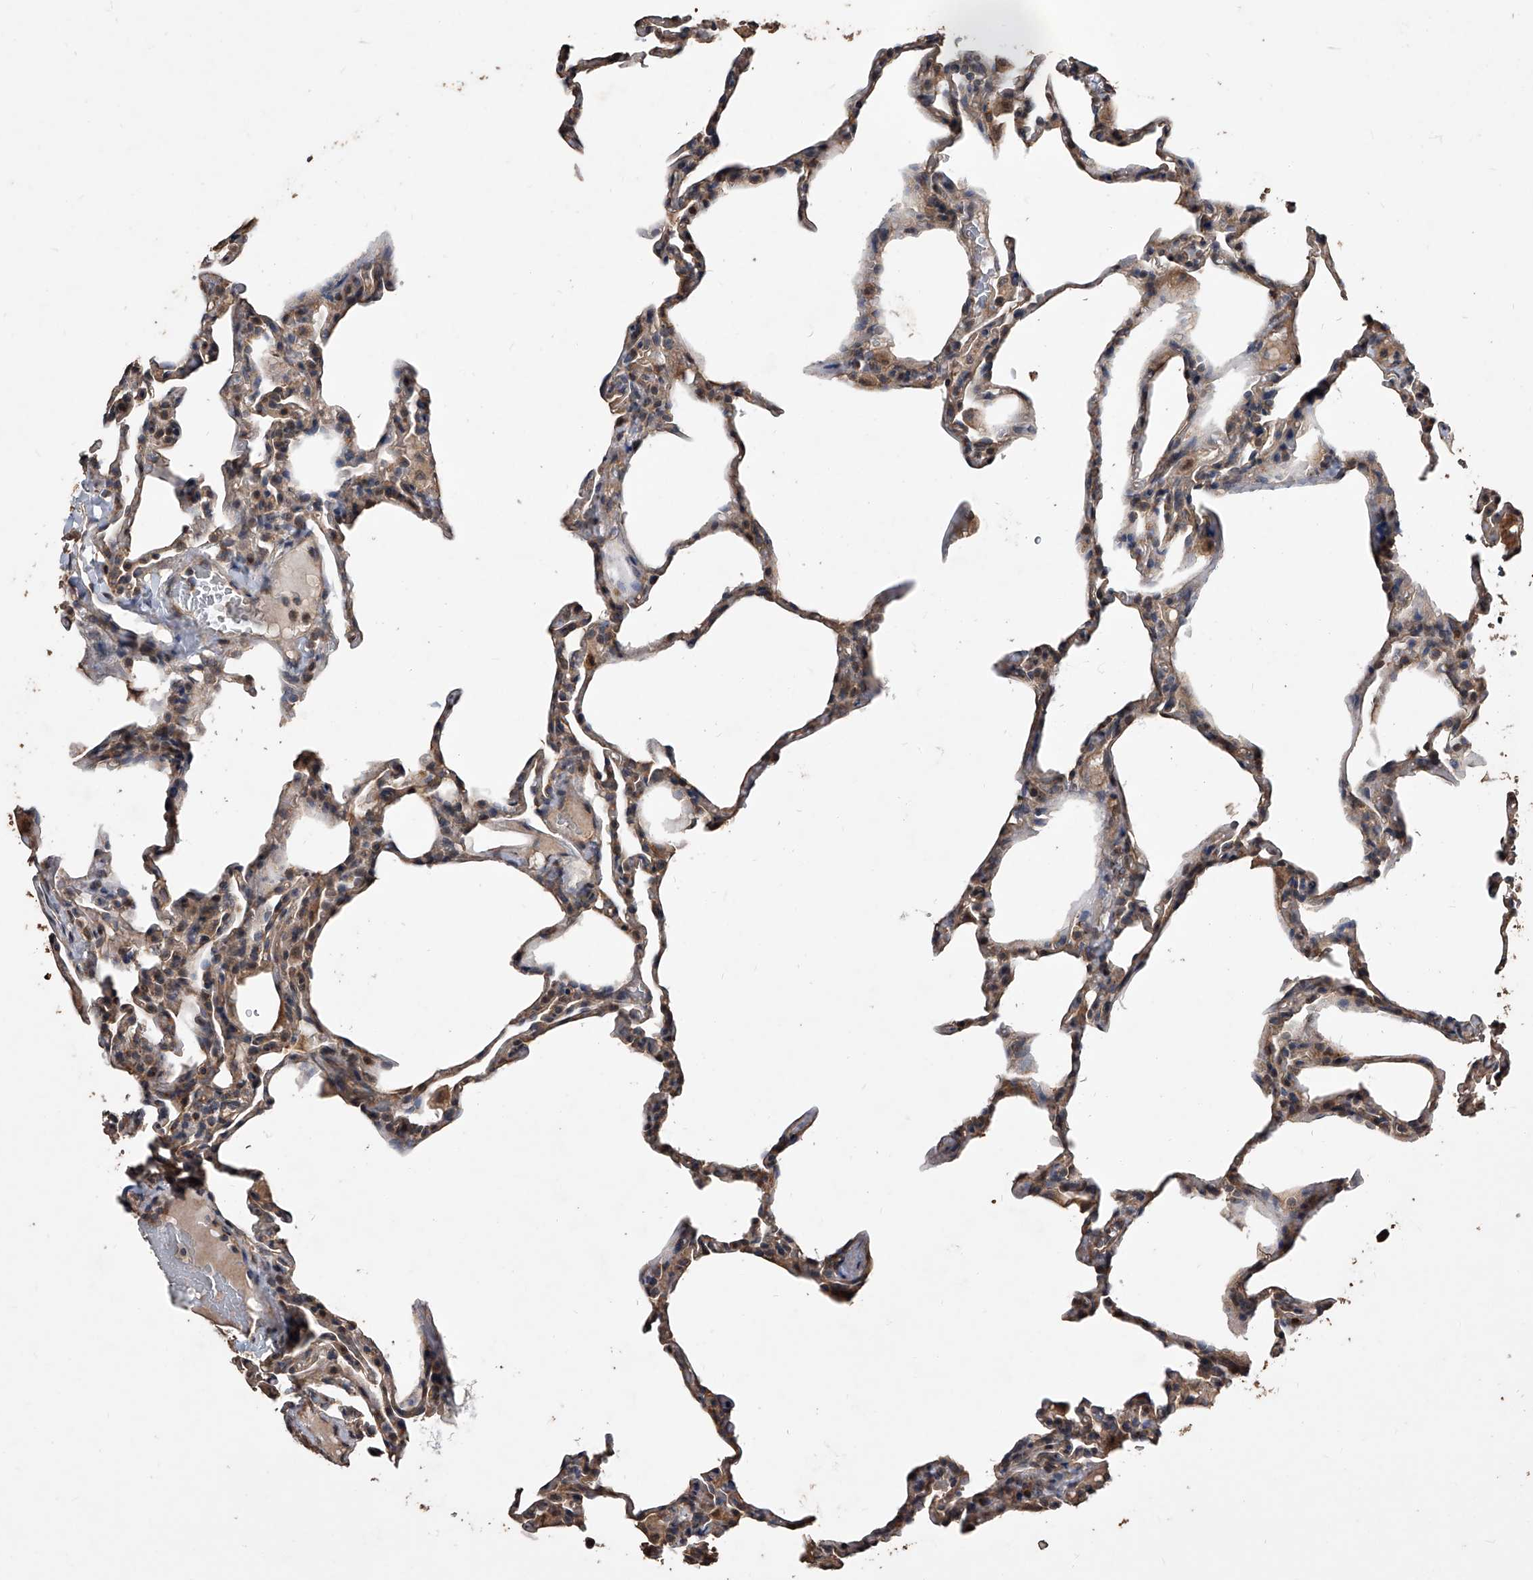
{"staining": {"intensity": "moderate", "quantity": "<25%", "location": "cytoplasmic/membranous"}, "tissue": "lung", "cell_type": "Alveolar cells", "image_type": "normal", "snomed": [{"axis": "morphology", "description": "Normal tissue, NOS"}, {"axis": "topography", "description": "Lung"}], "caption": "Immunohistochemistry (IHC) (DAB) staining of normal human lung shows moderate cytoplasmic/membranous protein positivity in about <25% of alveolar cells. (Brightfield microscopy of DAB IHC at high magnification).", "gene": "LTV1", "patient": {"sex": "male", "age": 20}}